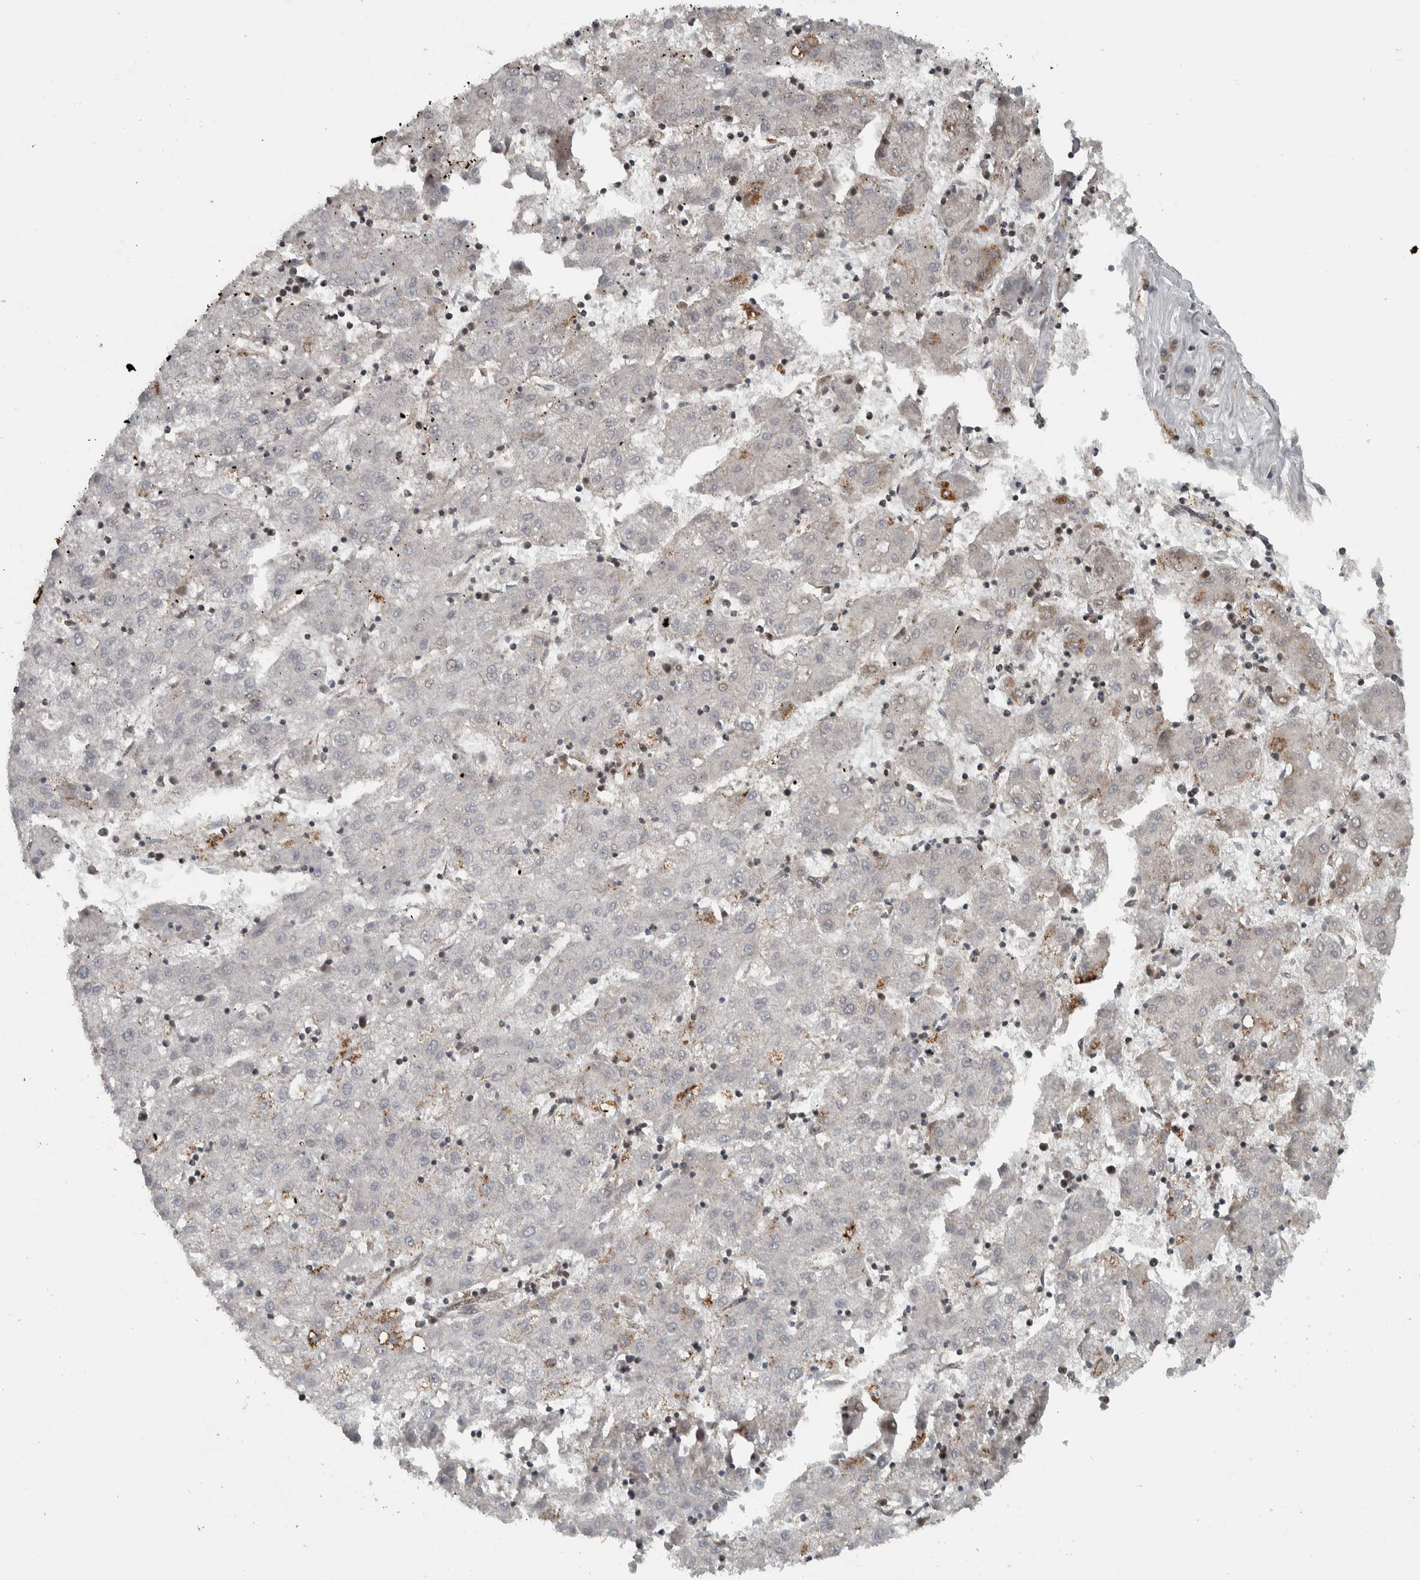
{"staining": {"intensity": "weak", "quantity": "<25%", "location": "cytoplasmic/membranous"}, "tissue": "liver cancer", "cell_type": "Tumor cells", "image_type": "cancer", "snomed": [{"axis": "morphology", "description": "Carcinoma, Hepatocellular, NOS"}, {"axis": "topography", "description": "Liver"}], "caption": "Image shows no protein expression in tumor cells of liver cancer tissue.", "gene": "PPM1K", "patient": {"sex": "male", "age": 72}}